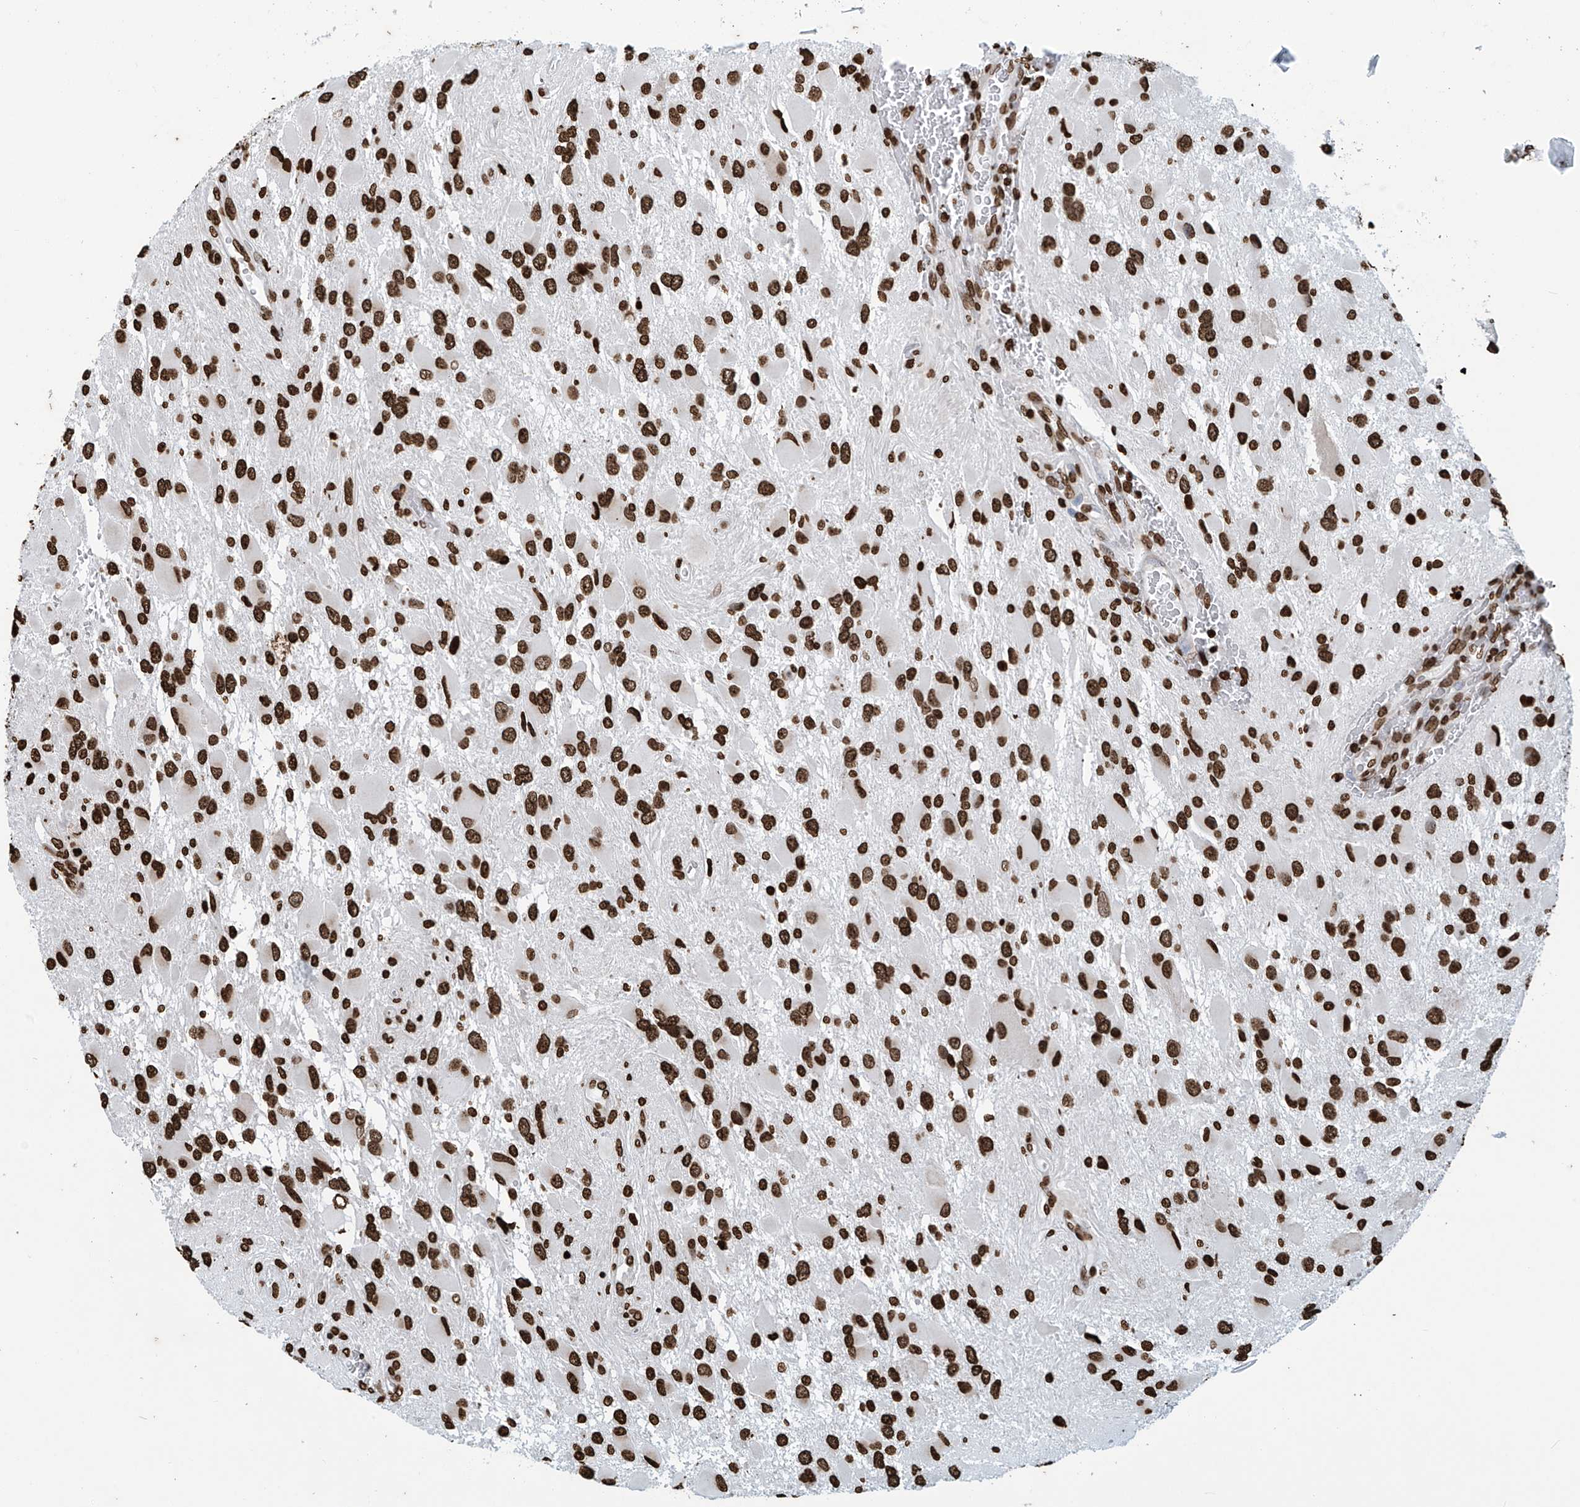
{"staining": {"intensity": "strong", "quantity": ">75%", "location": "nuclear"}, "tissue": "glioma", "cell_type": "Tumor cells", "image_type": "cancer", "snomed": [{"axis": "morphology", "description": "Glioma, malignant, High grade"}, {"axis": "topography", "description": "Brain"}], "caption": "A photomicrograph of human malignant glioma (high-grade) stained for a protein exhibits strong nuclear brown staining in tumor cells. (Brightfield microscopy of DAB IHC at high magnification).", "gene": "DPPA2", "patient": {"sex": "male", "age": 53}}